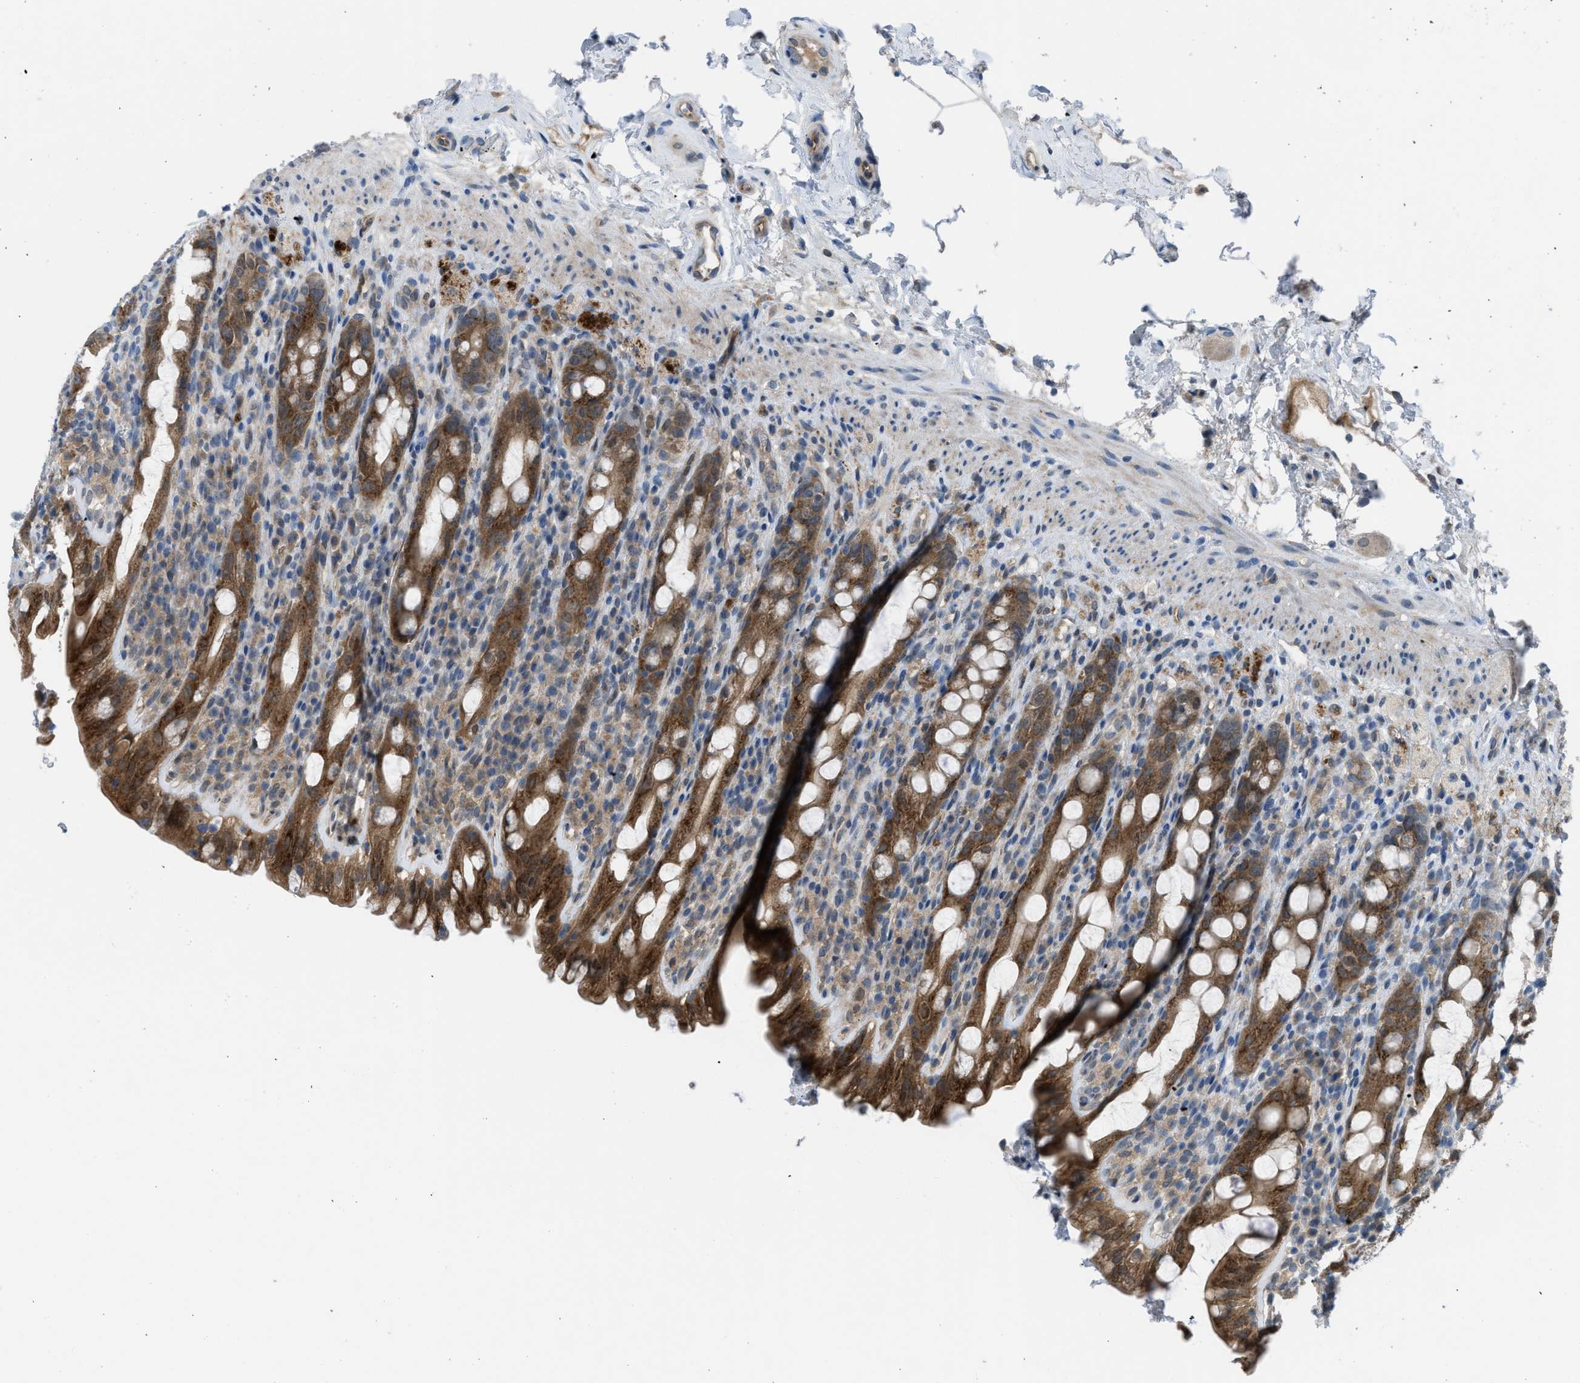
{"staining": {"intensity": "moderate", "quantity": ">75%", "location": "cytoplasmic/membranous"}, "tissue": "rectum", "cell_type": "Glandular cells", "image_type": "normal", "snomed": [{"axis": "morphology", "description": "Normal tissue, NOS"}, {"axis": "topography", "description": "Rectum"}], "caption": "Brown immunohistochemical staining in unremarkable human rectum shows moderate cytoplasmic/membranous positivity in approximately >75% of glandular cells. (DAB (3,3'-diaminobenzidine) IHC, brown staining for protein, blue staining for nuclei).", "gene": "BAZ2B", "patient": {"sex": "male", "age": 44}}